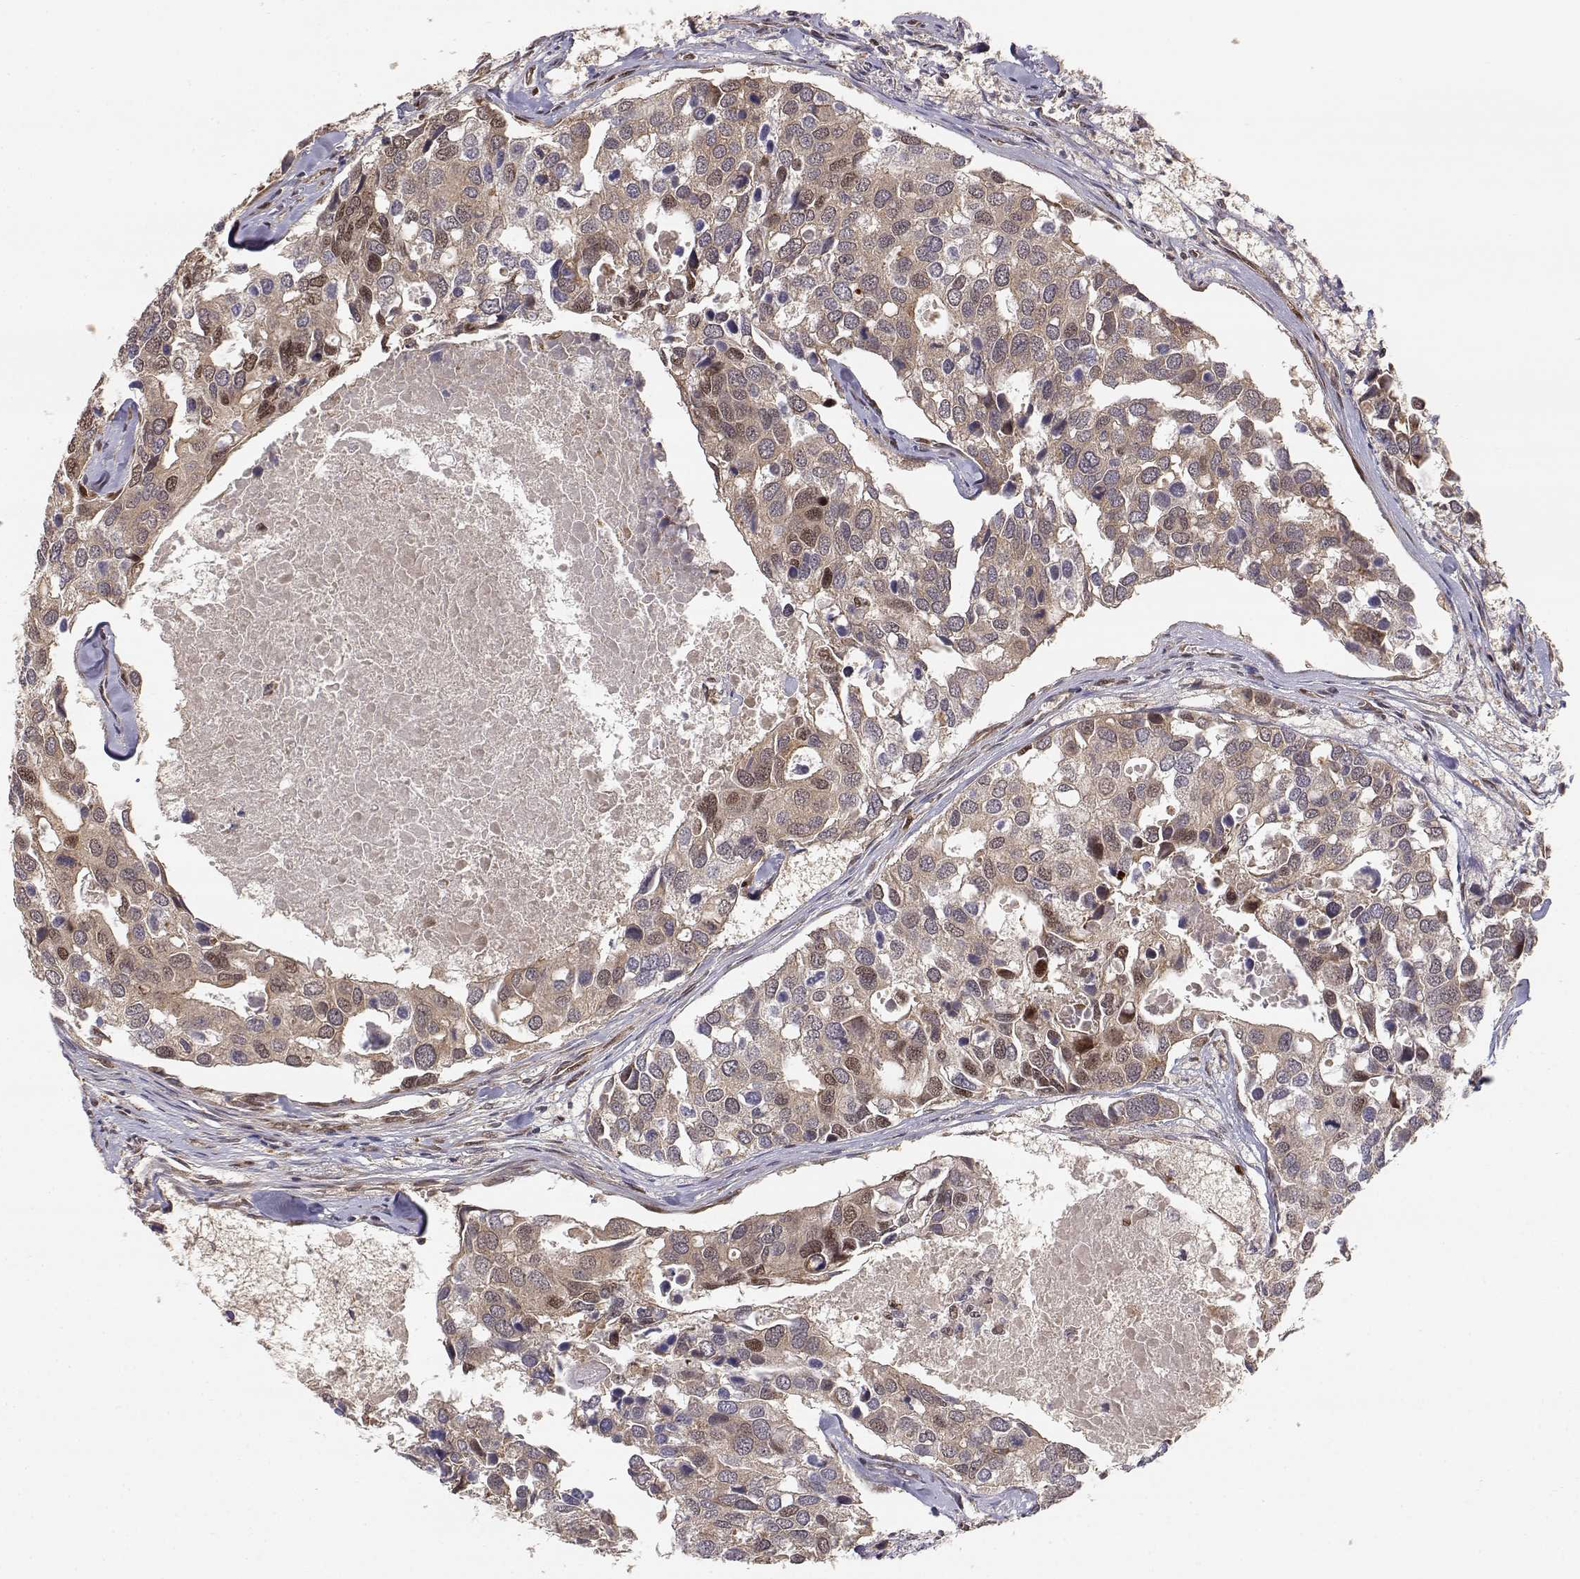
{"staining": {"intensity": "weak", "quantity": ">75%", "location": "cytoplasmic/membranous,nuclear"}, "tissue": "breast cancer", "cell_type": "Tumor cells", "image_type": "cancer", "snomed": [{"axis": "morphology", "description": "Duct carcinoma"}, {"axis": "topography", "description": "Breast"}], "caption": "Protein staining of intraductal carcinoma (breast) tissue demonstrates weak cytoplasmic/membranous and nuclear positivity in about >75% of tumor cells.", "gene": "BRCA1", "patient": {"sex": "female", "age": 83}}